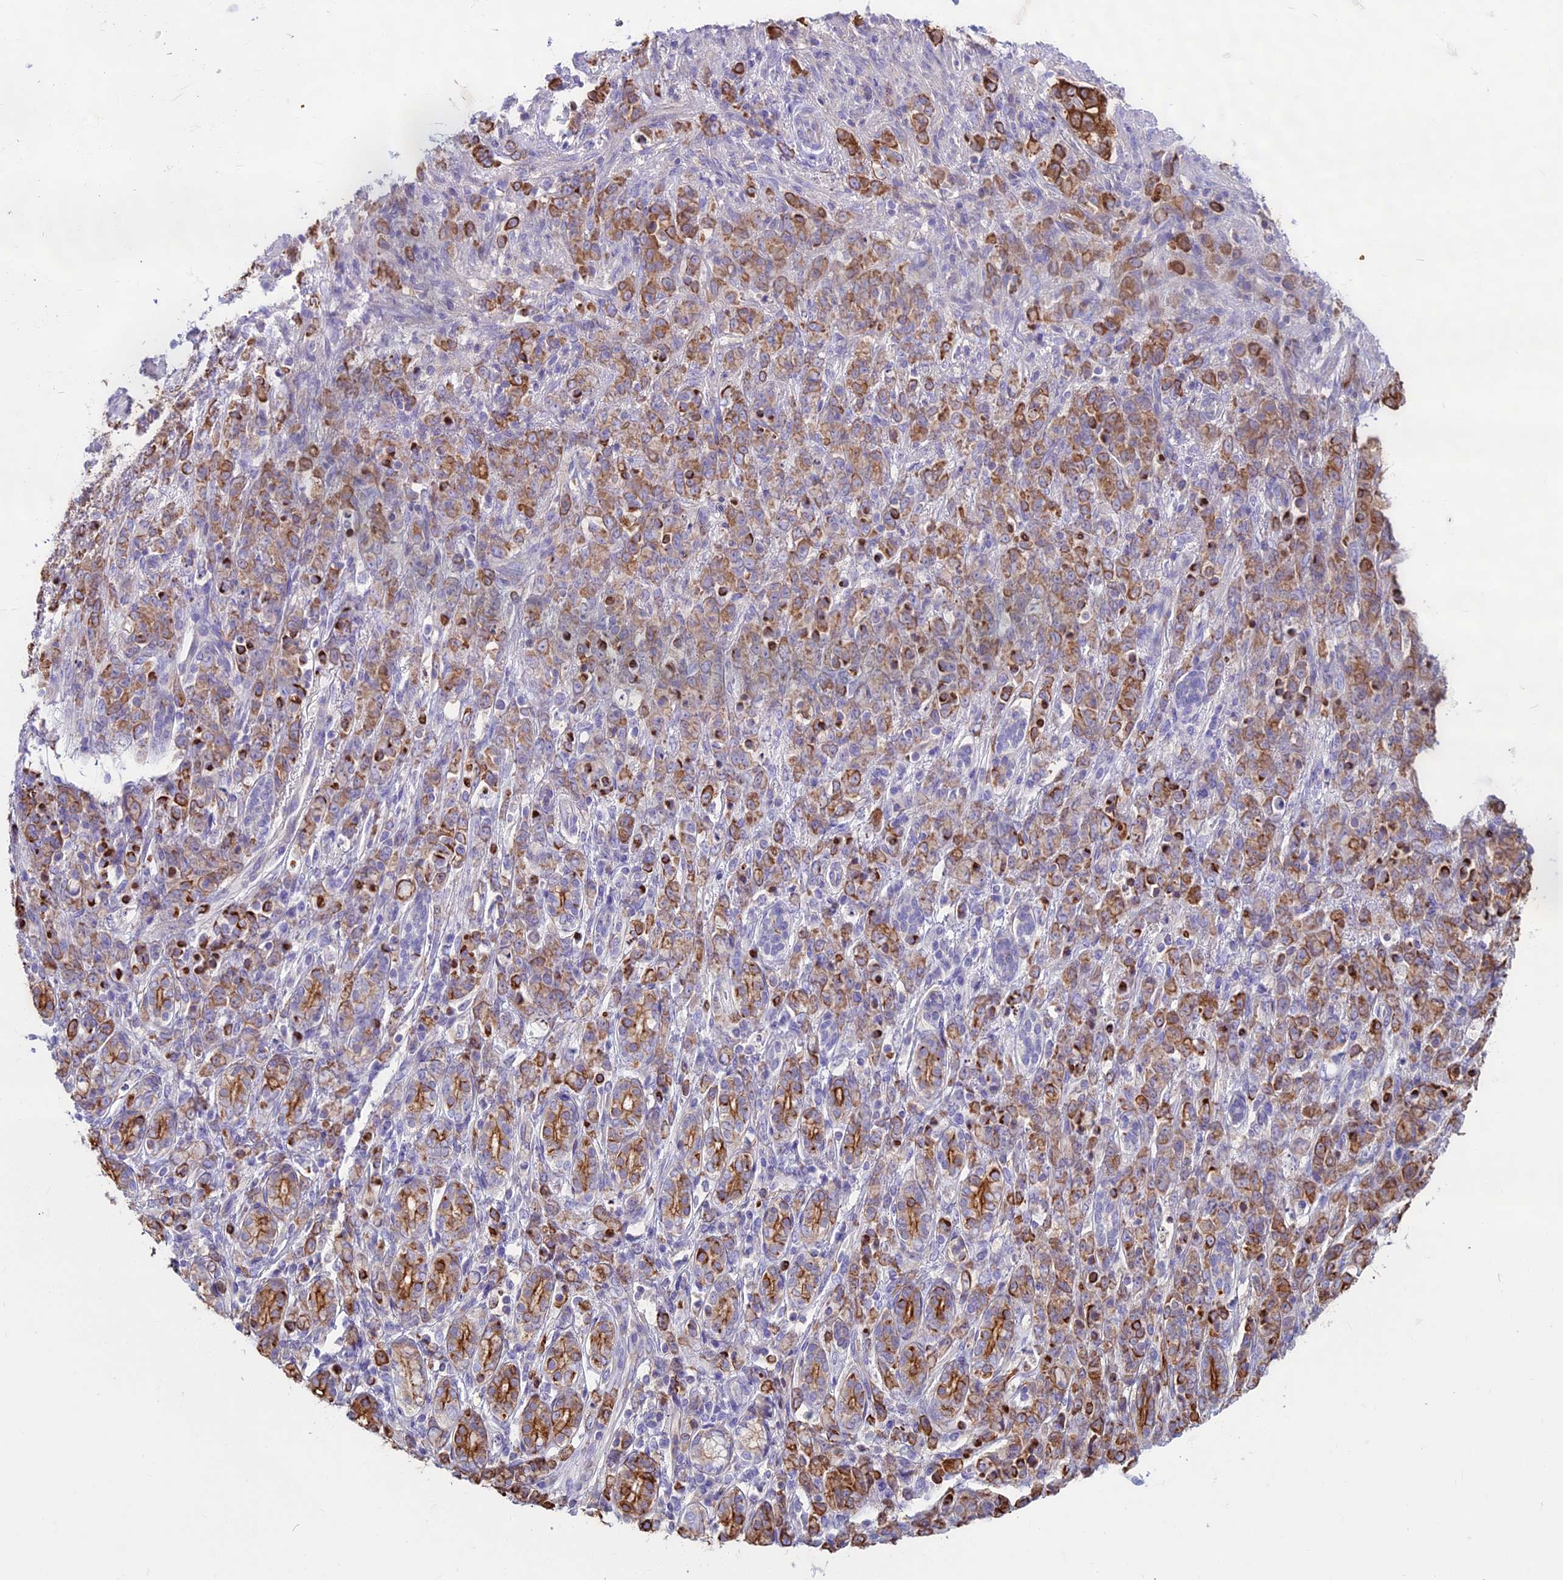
{"staining": {"intensity": "strong", "quantity": "25%-75%", "location": "cytoplasmic/membranous"}, "tissue": "stomach cancer", "cell_type": "Tumor cells", "image_type": "cancer", "snomed": [{"axis": "morphology", "description": "Adenocarcinoma, NOS"}, {"axis": "topography", "description": "Stomach"}], "caption": "The photomicrograph shows immunohistochemical staining of stomach cancer. There is strong cytoplasmic/membranous expression is identified in approximately 25%-75% of tumor cells. The staining was performed using DAB, with brown indicating positive protein expression. Nuclei are stained blue with hematoxylin.", "gene": "CDAN1", "patient": {"sex": "female", "age": 79}}